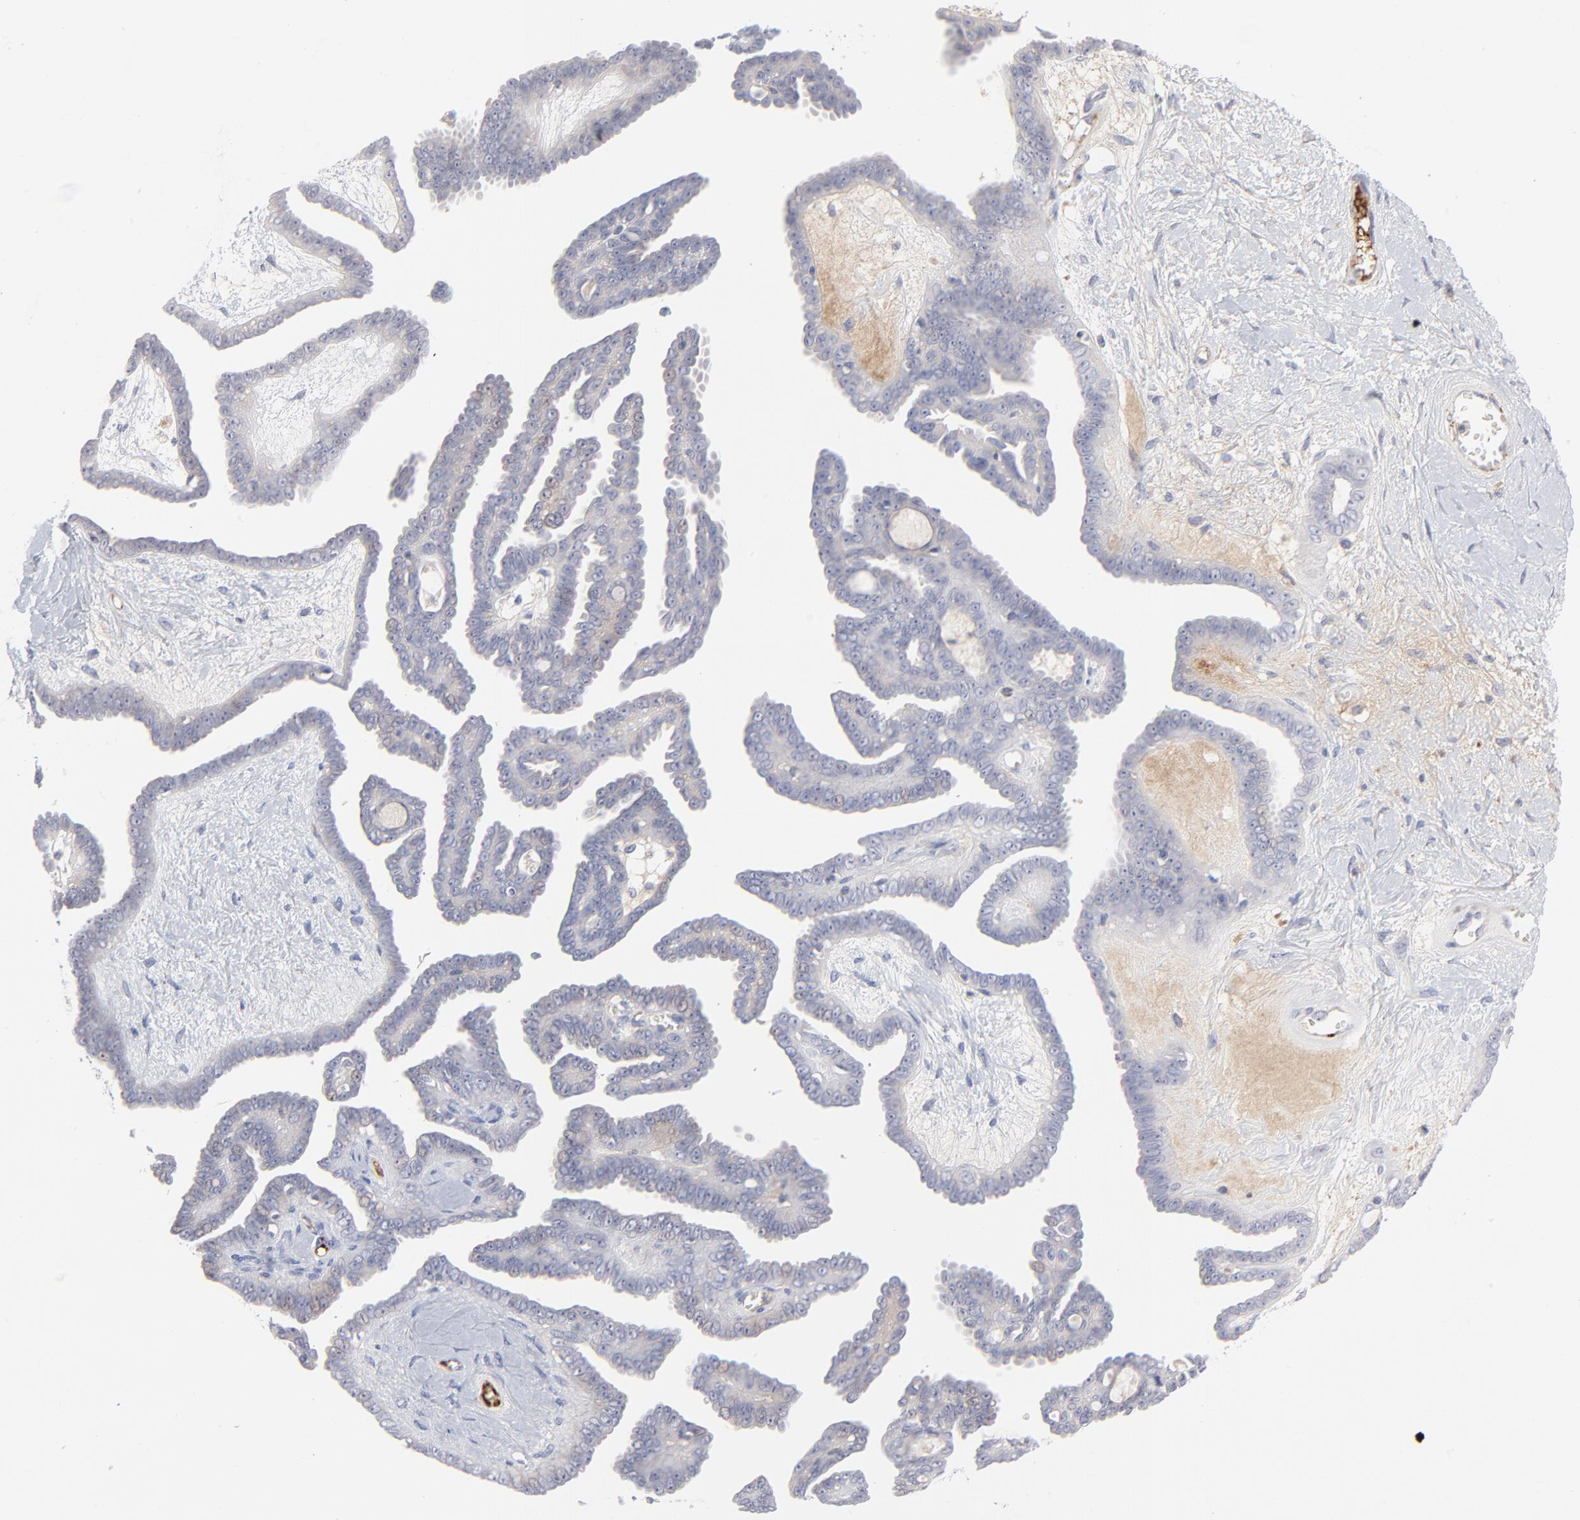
{"staining": {"intensity": "negative", "quantity": "none", "location": "none"}, "tissue": "ovarian cancer", "cell_type": "Tumor cells", "image_type": "cancer", "snomed": [{"axis": "morphology", "description": "Cystadenocarcinoma, serous, NOS"}, {"axis": "topography", "description": "Ovary"}], "caption": "There is no significant staining in tumor cells of ovarian serous cystadenocarcinoma. The staining was performed using DAB to visualize the protein expression in brown, while the nuclei were stained in blue with hematoxylin (Magnification: 20x).", "gene": "CCR3", "patient": {"sex": "female", "age": 71}}